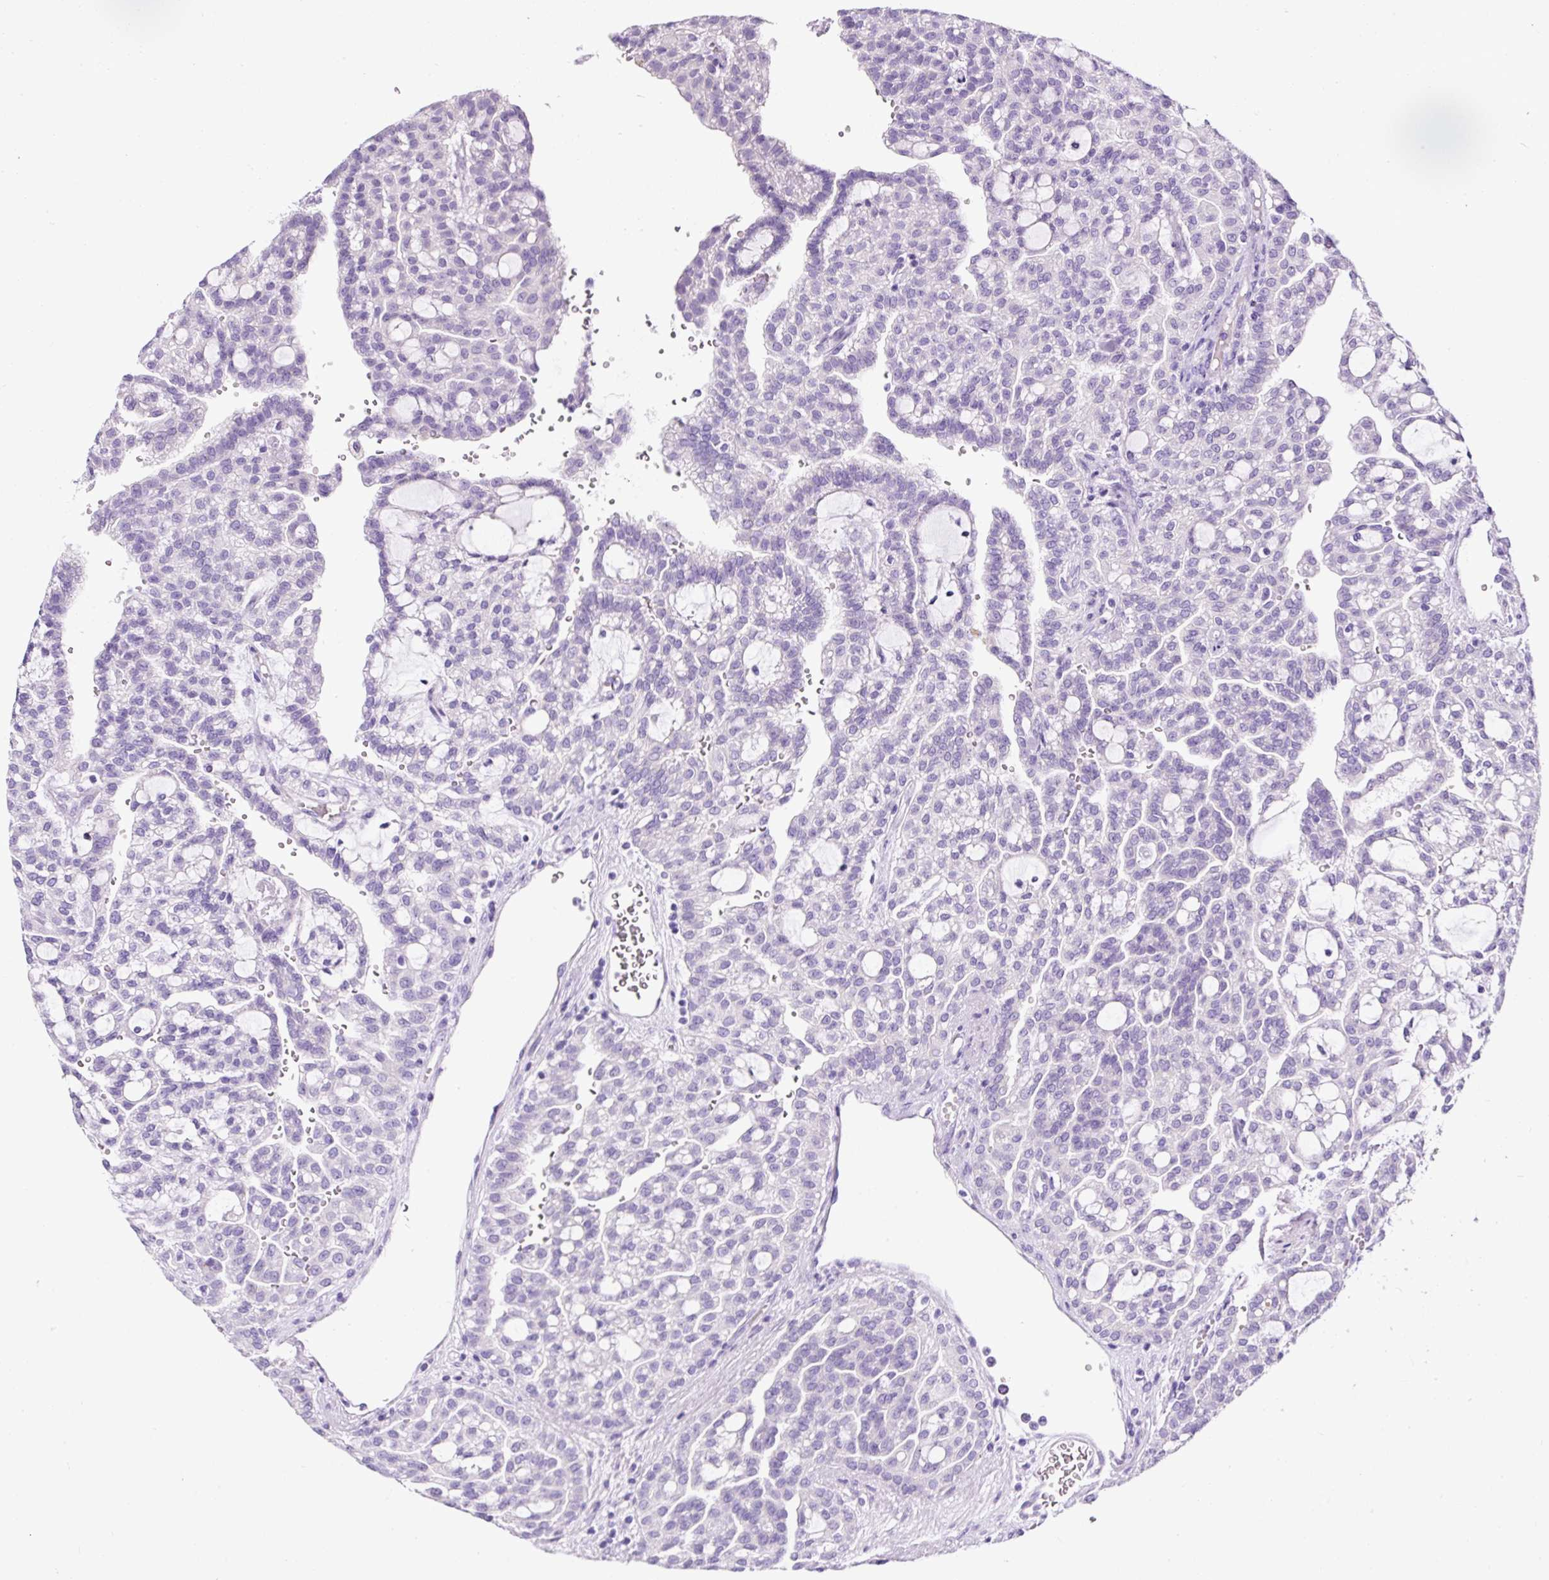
{"staining": {"intensity": "negative", "quantity": "none", "location": "none"}, "tissue": "renal cancer", "cell_type": "Tumor cells", "image_type": "cancer", "snomed": [{"axis": "morphology", "description": "Adenocarcinoma, NOS"}, {"axis": "topography", "description": "Kidney"}], "caption": "This micrograph is of renal cancer (adenocarcinoma) stained with IHC to label a protein in brown with the nuclei are counter-stained blue. There is no expression in tumor cells. (Stains: DAB immunohistochemistry with hematoxylin counter stain, Microscopy: brightfield microscopy at high magnification).", "gene": "STOX2", "patient": {"sex": "male", "age": 63}}